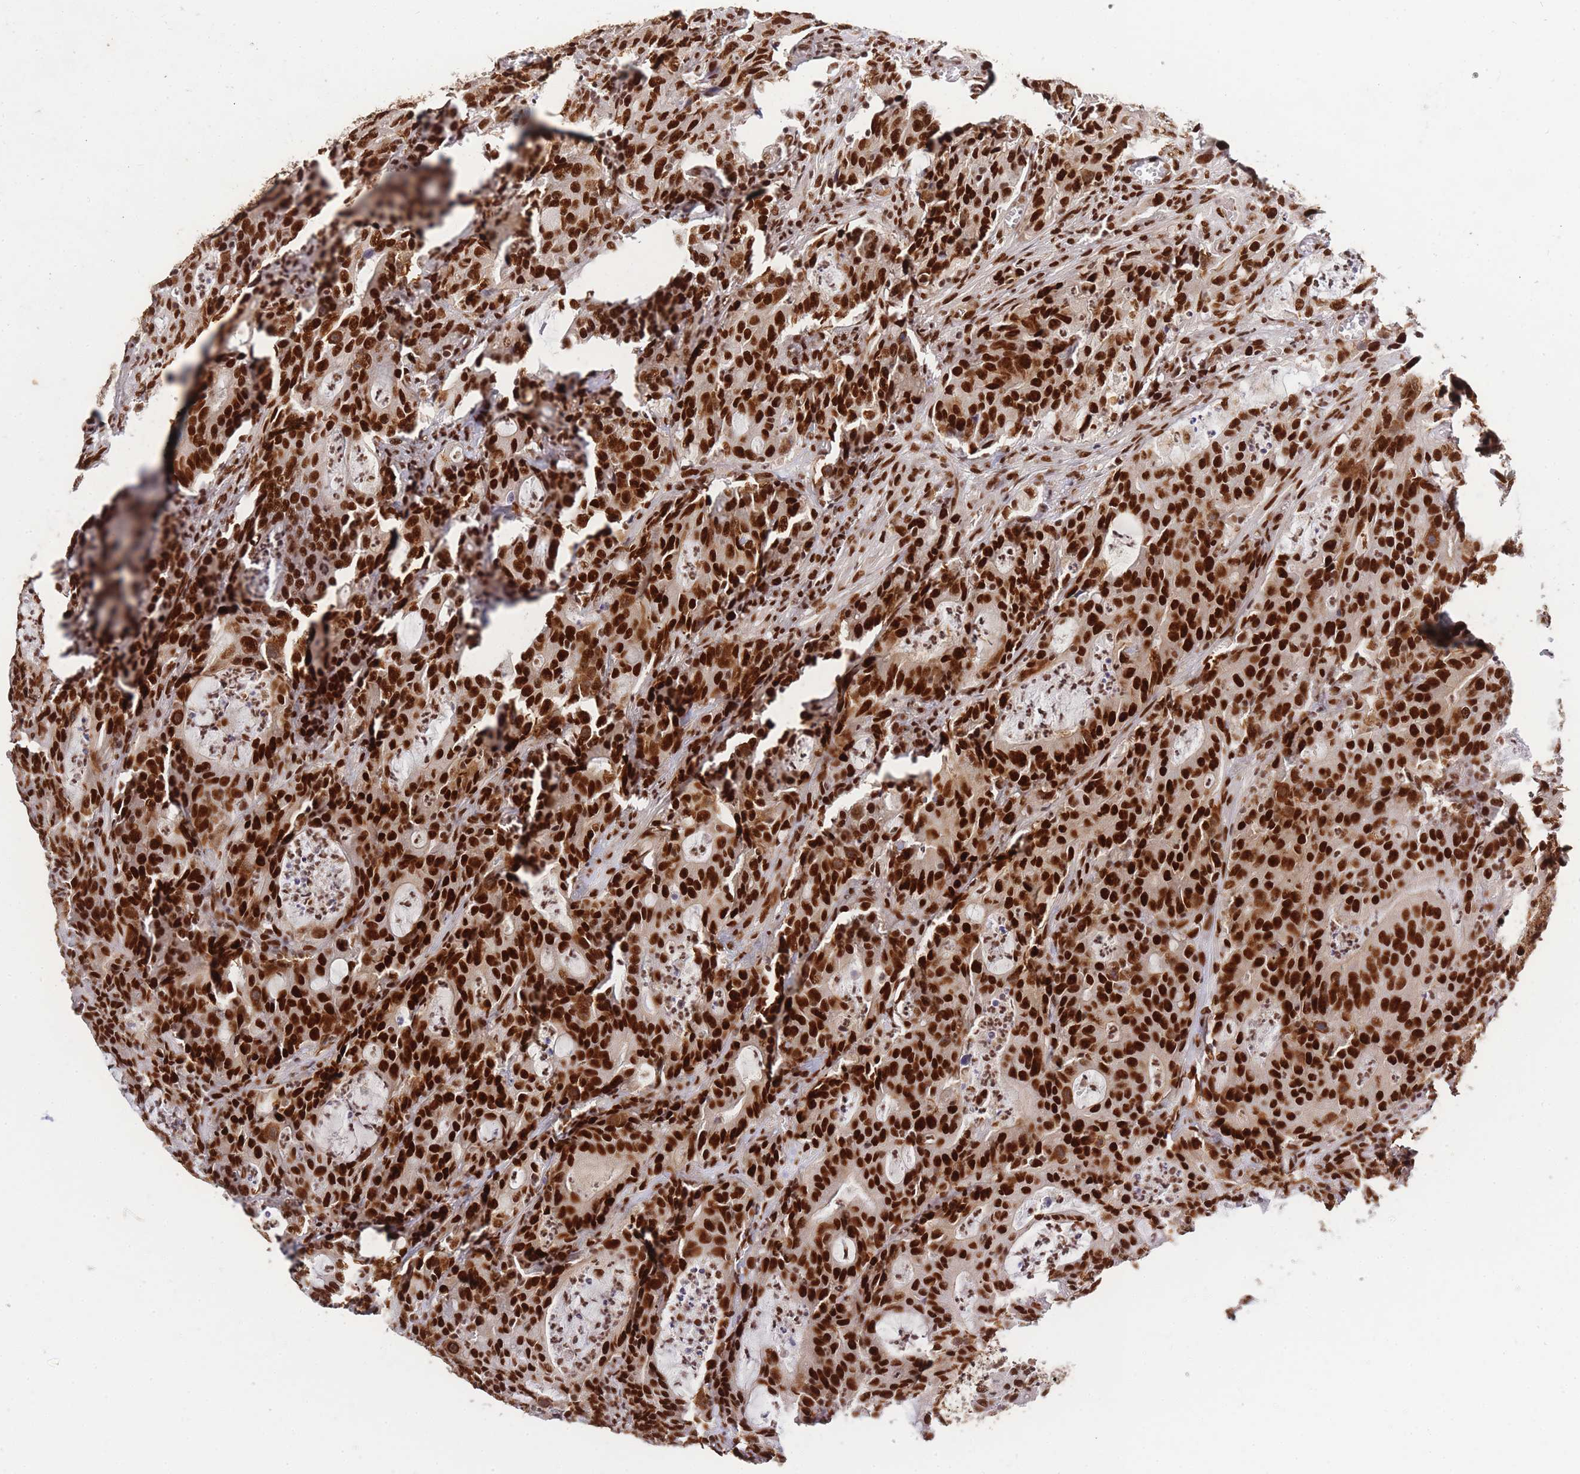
{"staining": {"intensity": "strong", "quantity": ">75%", "location": "nuclear"}, "tissue": "colorectal cancer", "cell_type": "Tumor cells", "image_type": "cancer", "snomed": [{"axis": "morphology", "description": "Adenocarcinoma, NOS"}, {"axis": "topography", "description": "Colon"}], "caption": "Immunohistochemistry (IHC) photomicrograph of colorectal adenocarcinoma stained for a protein (brown), which reveals high levels of strong nuclear staining in approximately >75% of tumor cells.", "gene": "PRKDC", "patient": {"sex": "male", "age": 83}}